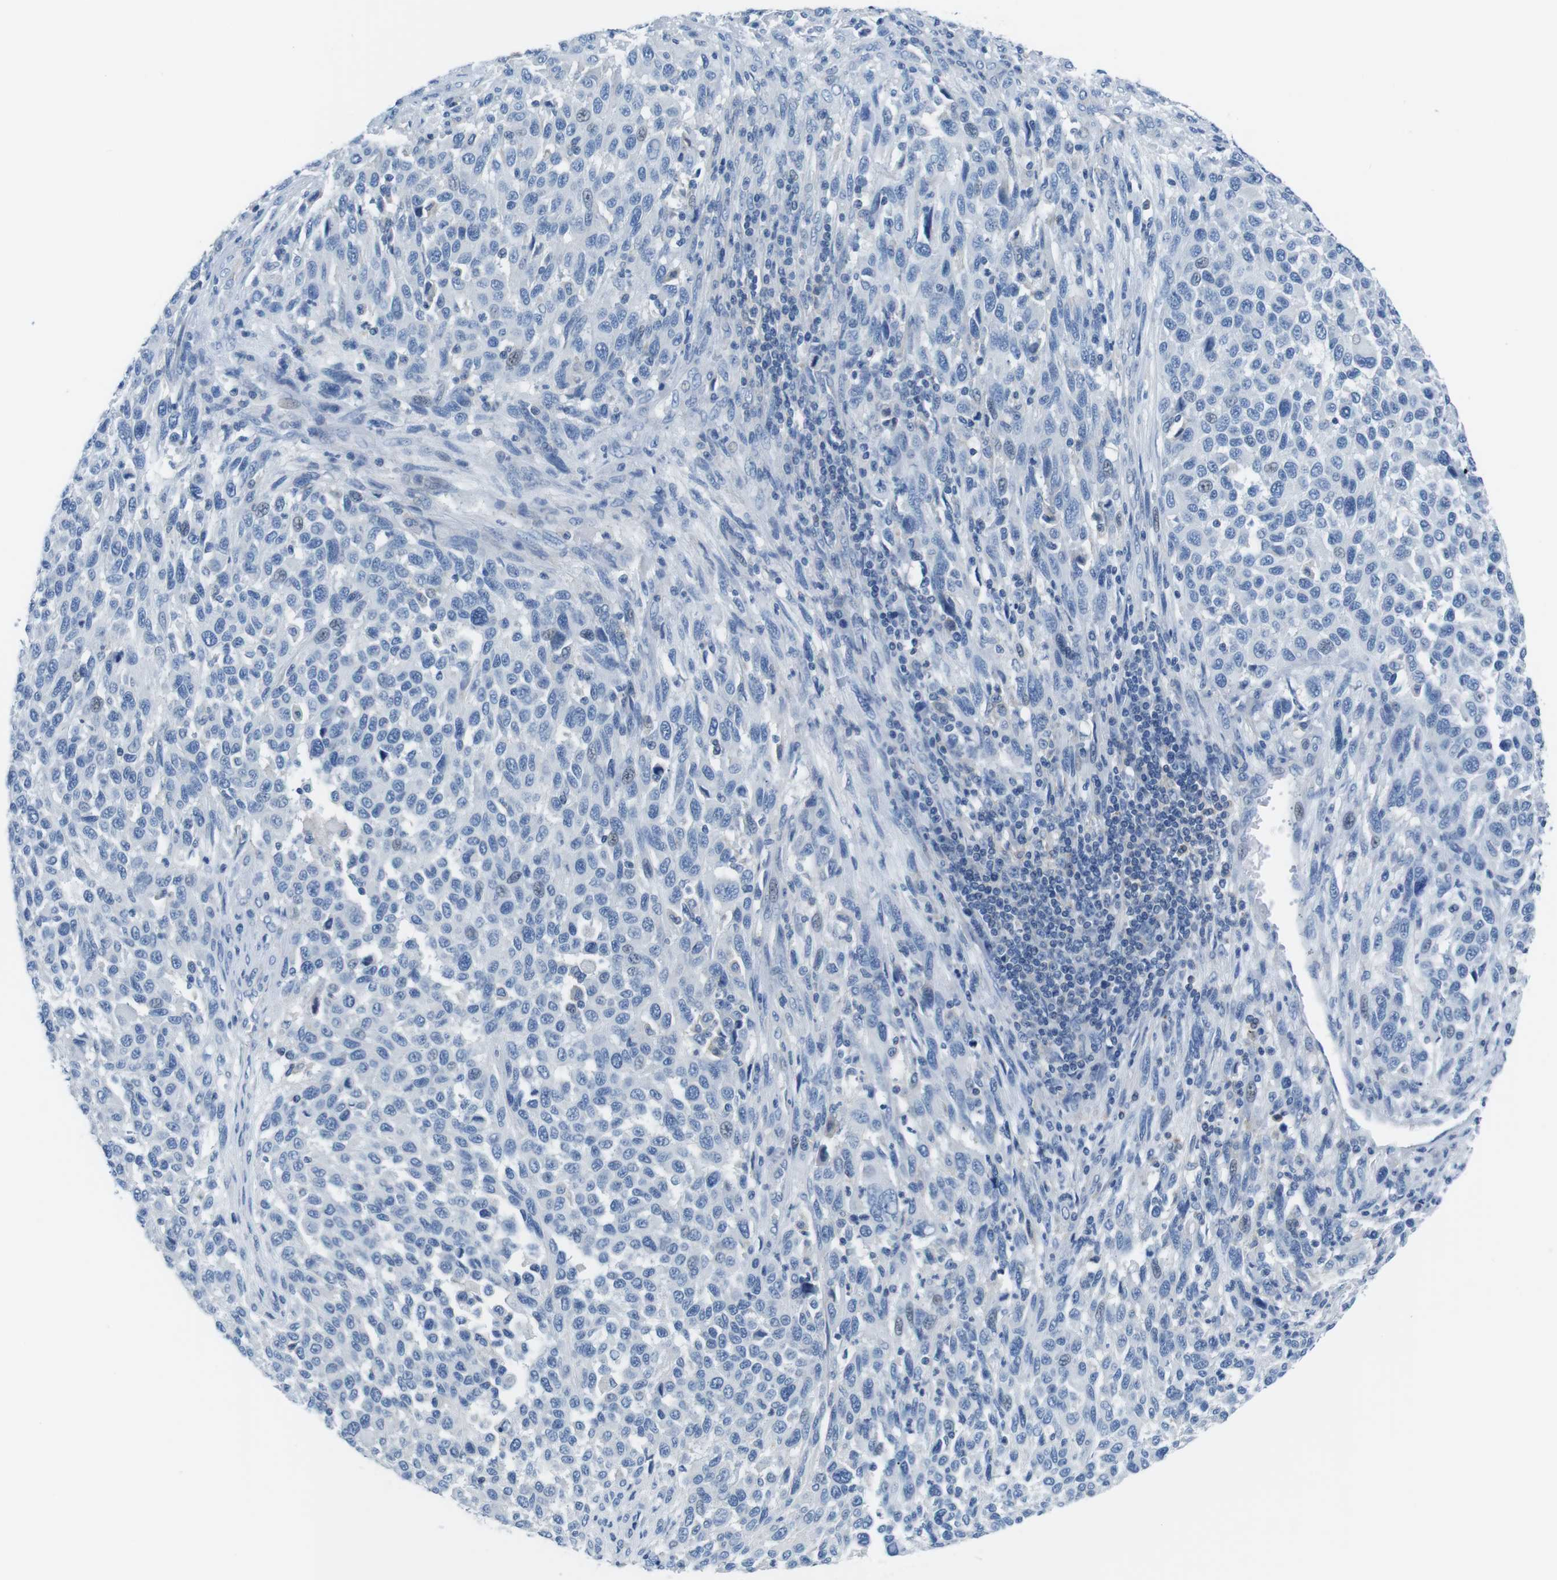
{"staining": {"intensity": "negative", "quantity": "none", "location": "none"}, "tissue": "melanoma", "cell_type": "Tumor cells", "image_type": "cancer", "snomed": [{"axis": "morphology", "description": "Malignant melanoma, Metastatic site"}, {"axis": "topography", "description": "Lymph node"}], "caption": "The immunohistochemistry (IHC) histopathology image has no significant positivity in tumor cells of melanoma tissue.", "gene": "MUC2", "patient": {"sex": "male", "age": 61}}